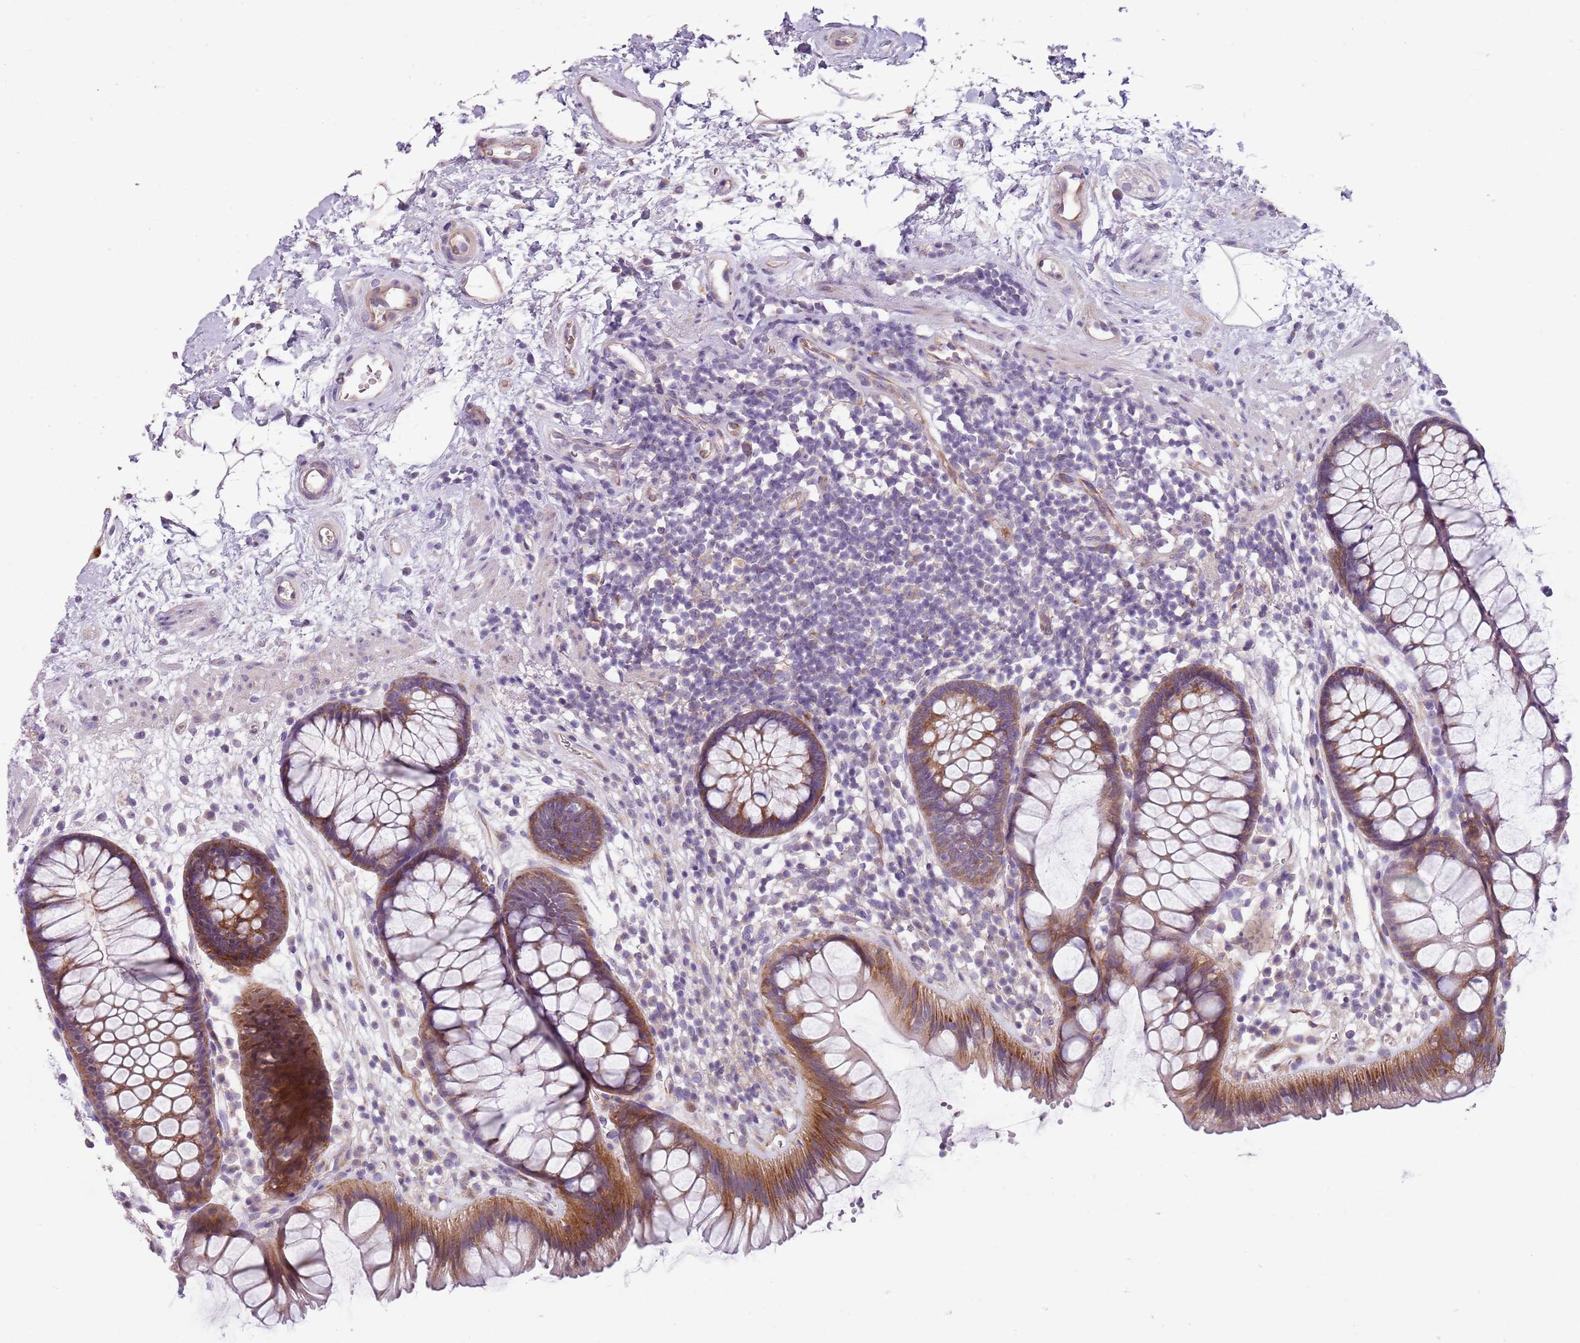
{"staining": {"intensity": "moderate", "quantity": ">75%", "location": "cytoplasmic/membranous"}, "tissue": "rectum", "cell_type": "Glandular cells", "image_type": "normal", "snomed": [{"axis": "morphology", "description": "Normal tissue, NOS"}, {"axis": "topography", "description": "Rectum"}], "caption": "Rectum stained with DAB IHC exhibits medium levels of moderate cytoplasmic/membranous positivity in approximately >75% of glandular cells.", "gene": "ZNF583", "patient": {"sex": "male", "age": 51}}